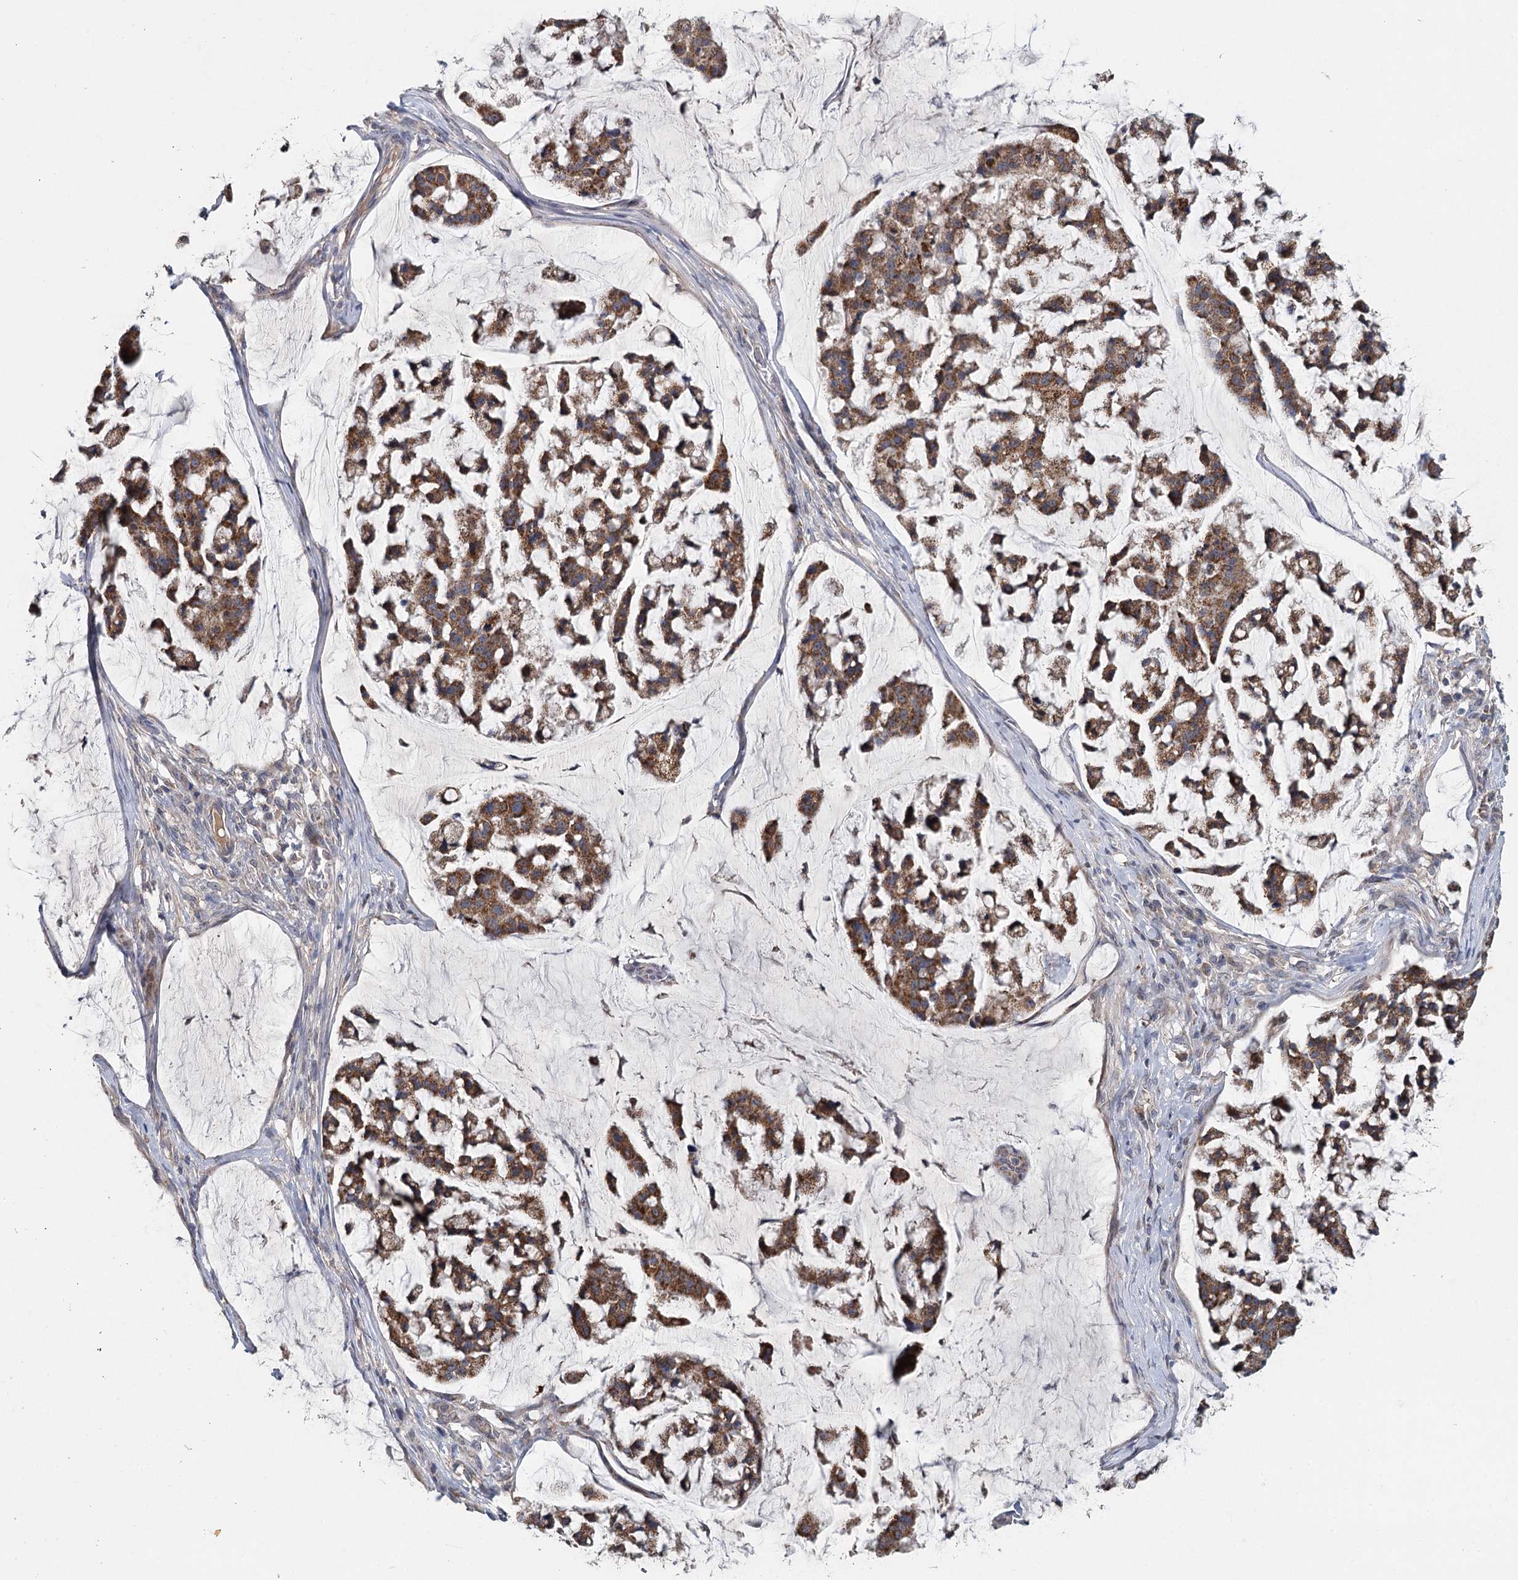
{"staining": {"intensity": "moderate", "quantity": ">75%", "location": "cytoplasmic/membranous"}, "tissue": "stomach cancer", "cell_type": "Tumor cells", "image_type": "cancer", "snomed": [{"axis": "morphology", "description": "Adenocarcinoma, NOS"}, {"axis": "topography", "description": "Stomach, lower"}], "caption": "Tumor cells exhibit medium levels of moderate cytoplasmic/membranous expression in about >75% of cells in stomach adenocarcinoma.", "gene": "MRPL44", "patient": {"sex": "male", "age": 67}}